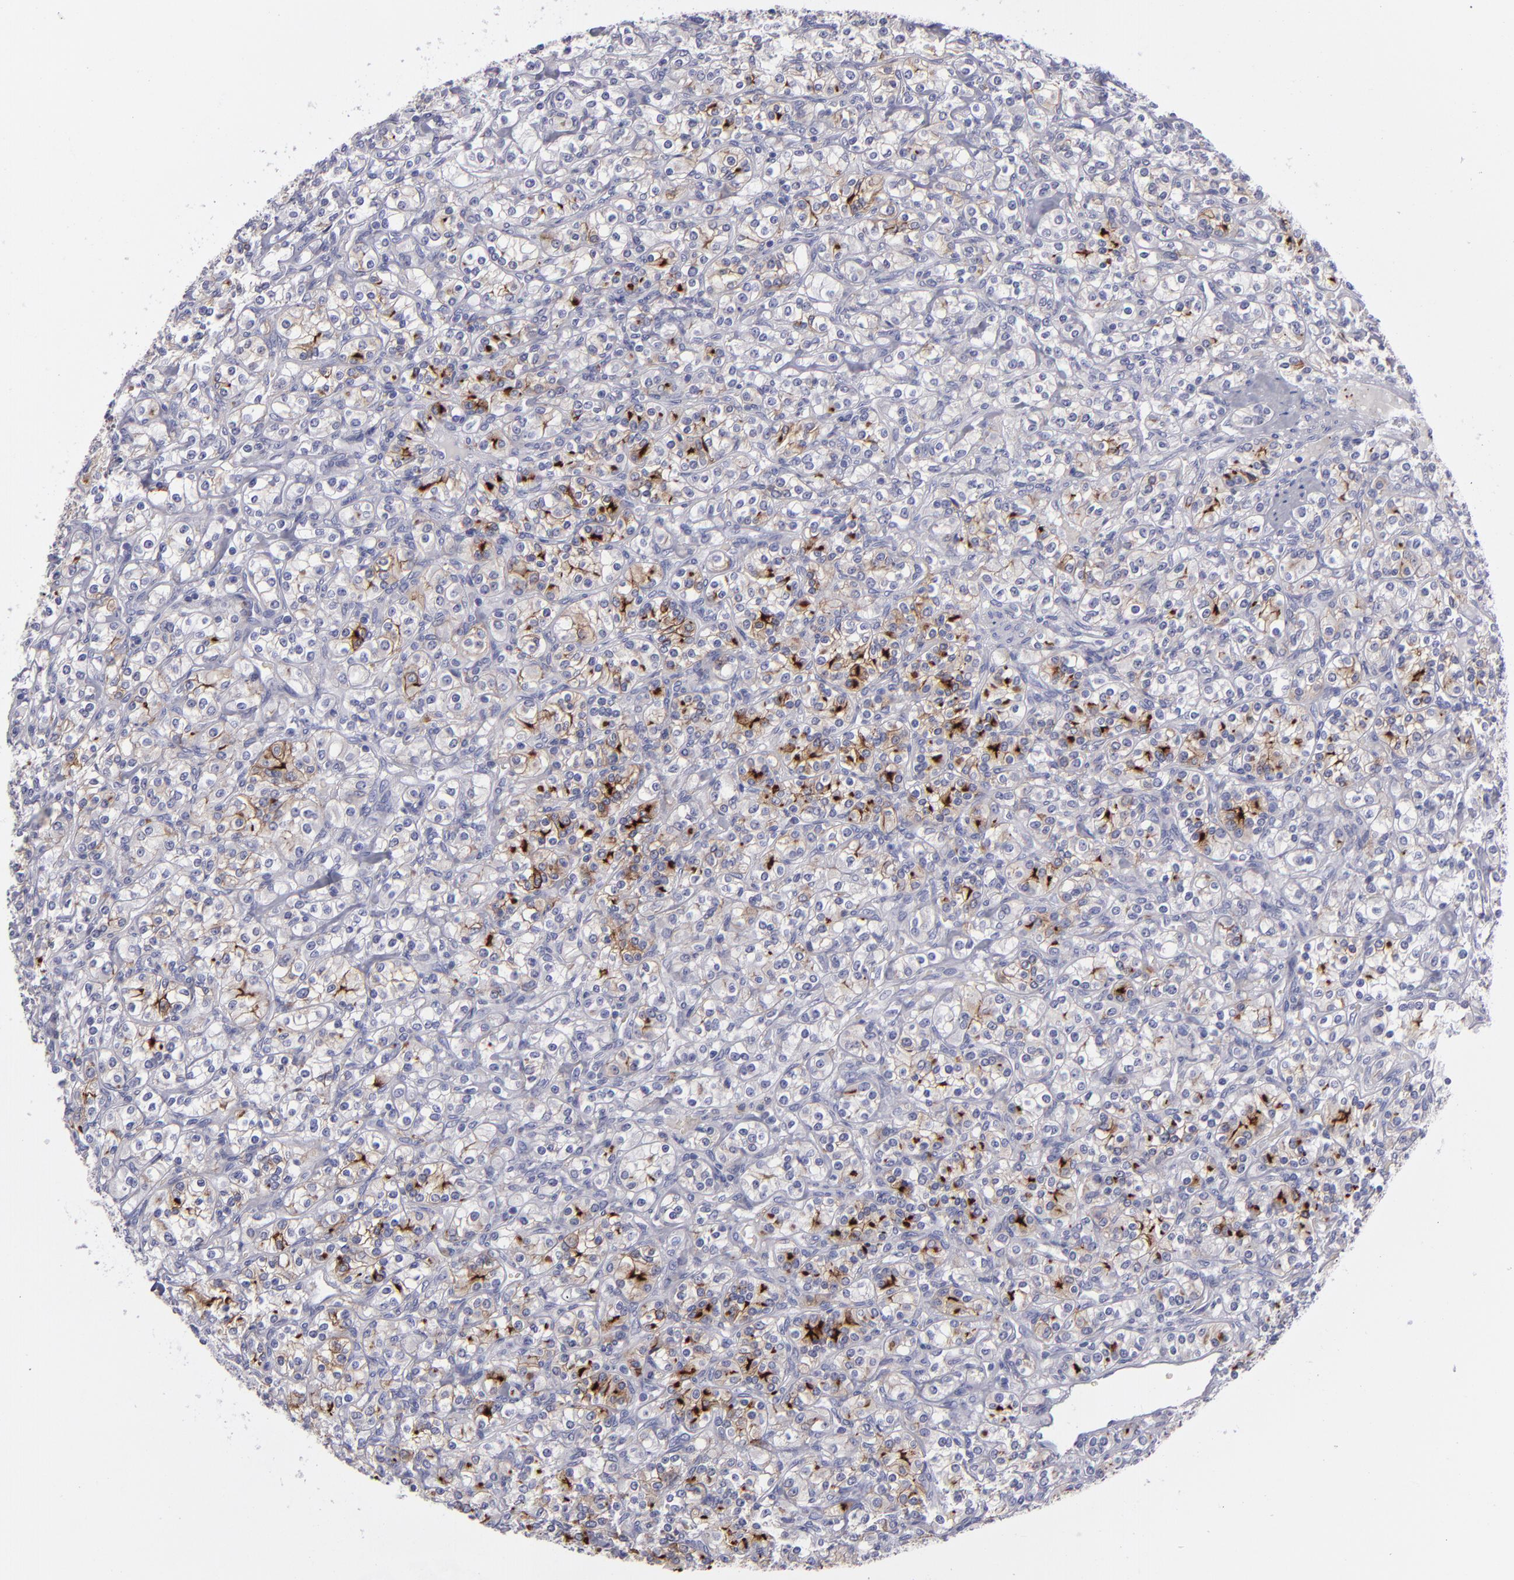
{"staining": {"intensity": "weak", "quantity": "<25%", "location": "cytoplasmic/membranous"}, "tissue": "renal cancer", "cell_type": "Tumor cells", "image_type": "cancer", "snomed": [{"axis": "morphology", "description": "Adenocarcinoma, NOS"}, {"axis": "topography", "description": "Kidney"}], "caption": "Immunohistochemistry (IHC) of renal cancer (adenocarcinoma) displays no expression in tumor cells.", "gene": "ANPEP", "patient": {"sex": "male", "age": 77}}